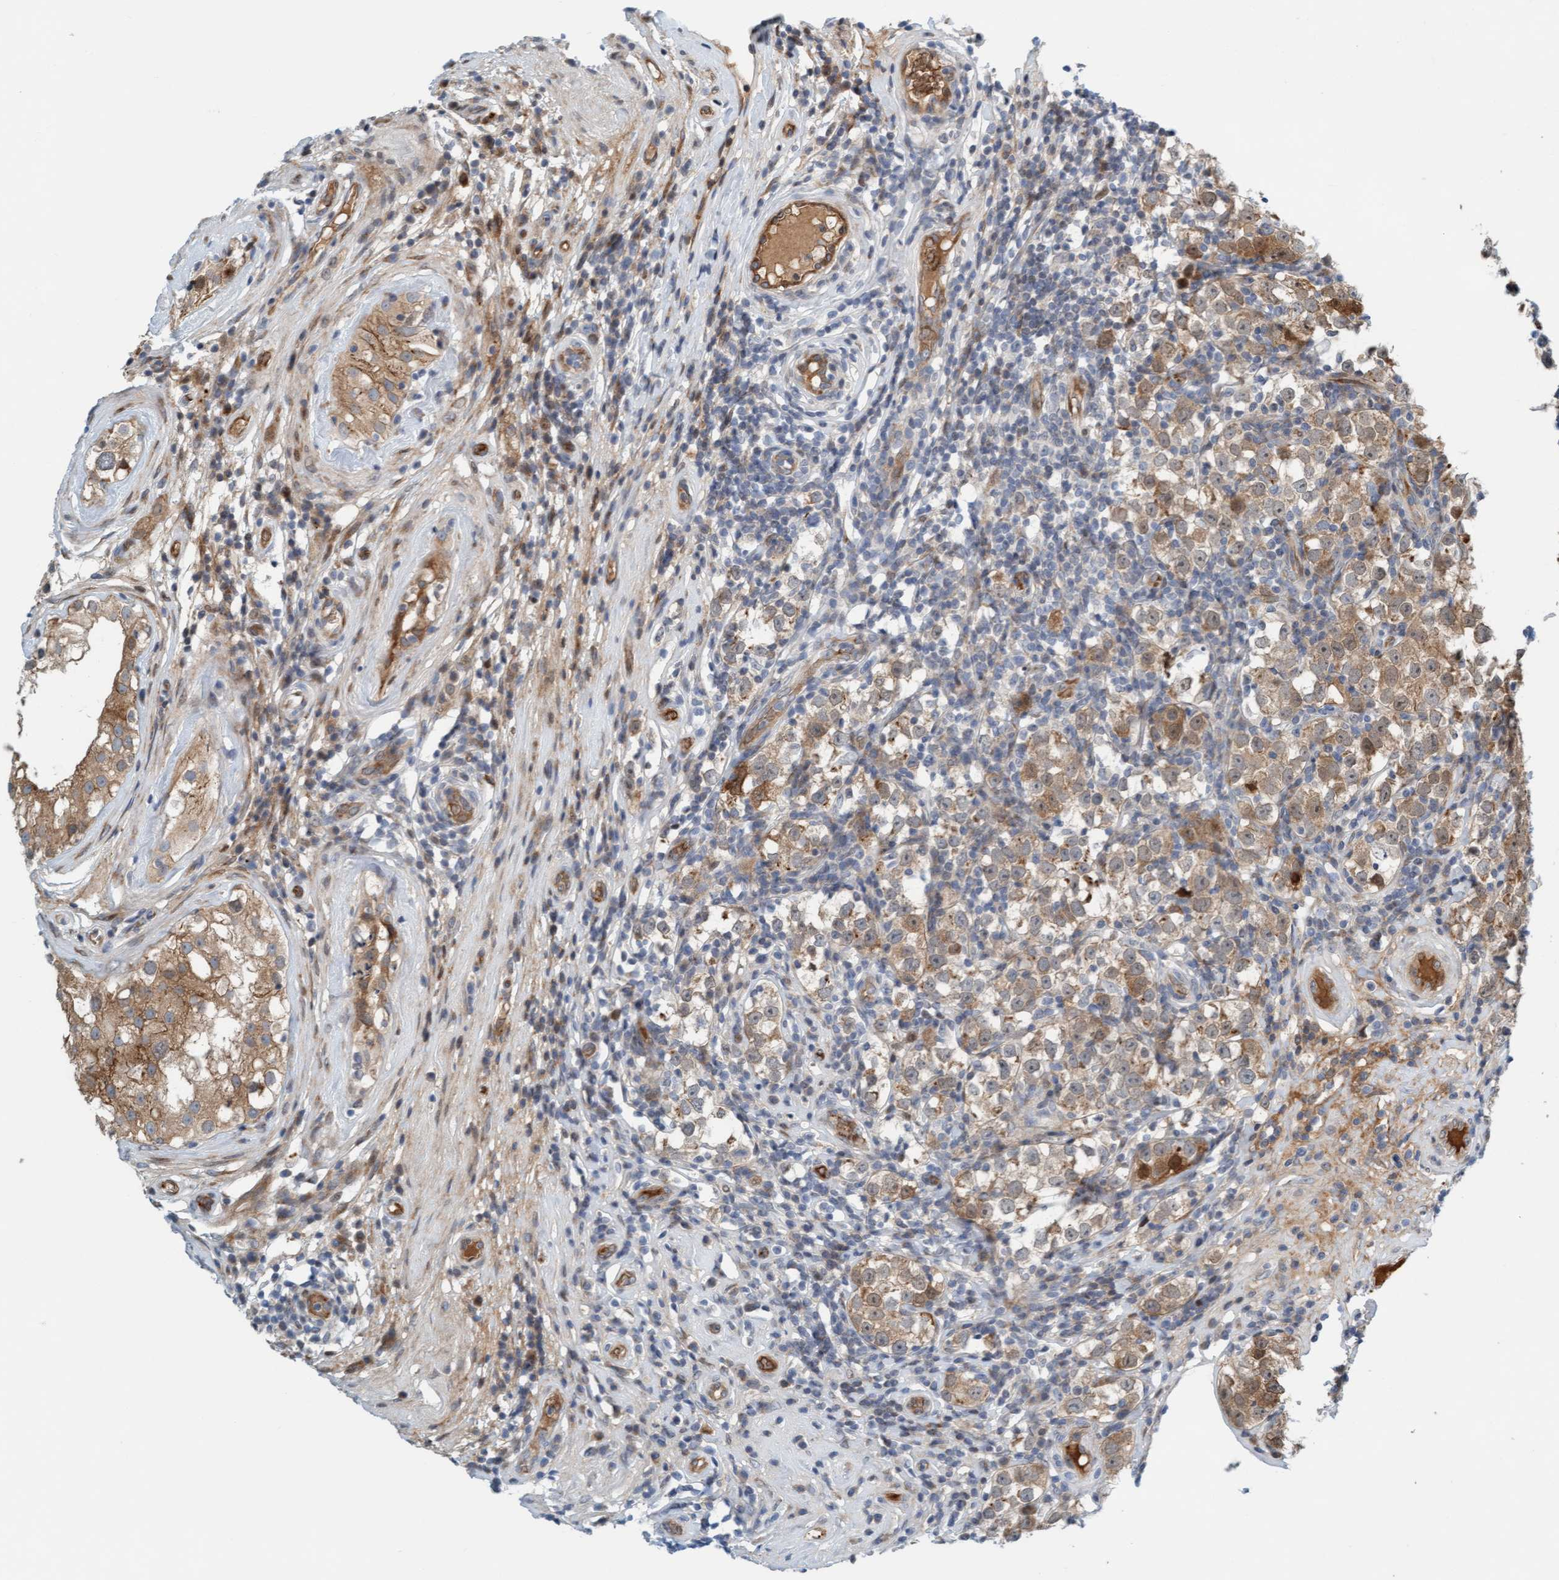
{"staining": {"intensity": "weak", "quantity": ">75%", "location": "cytoplasmic/membranous"}, "tissue": "testis cancer", "cell_type": "Tumor cells", "image_type": "cancer", "snomed": [{"axis": "morphology", "description": "Normal tissue, NOS"}, {"axis": "morphology", "description": "Seminoma, NOS"}, {"axis": "topography", "description": "Testis"}], "caption": "Weak cytoplasmic/membranous staining is appreciated in about >75% of tumor cells in testis cancer (seminoma).", "gene": "EIF4EBP1", "patient": {"sex": "male", "age": 43}}